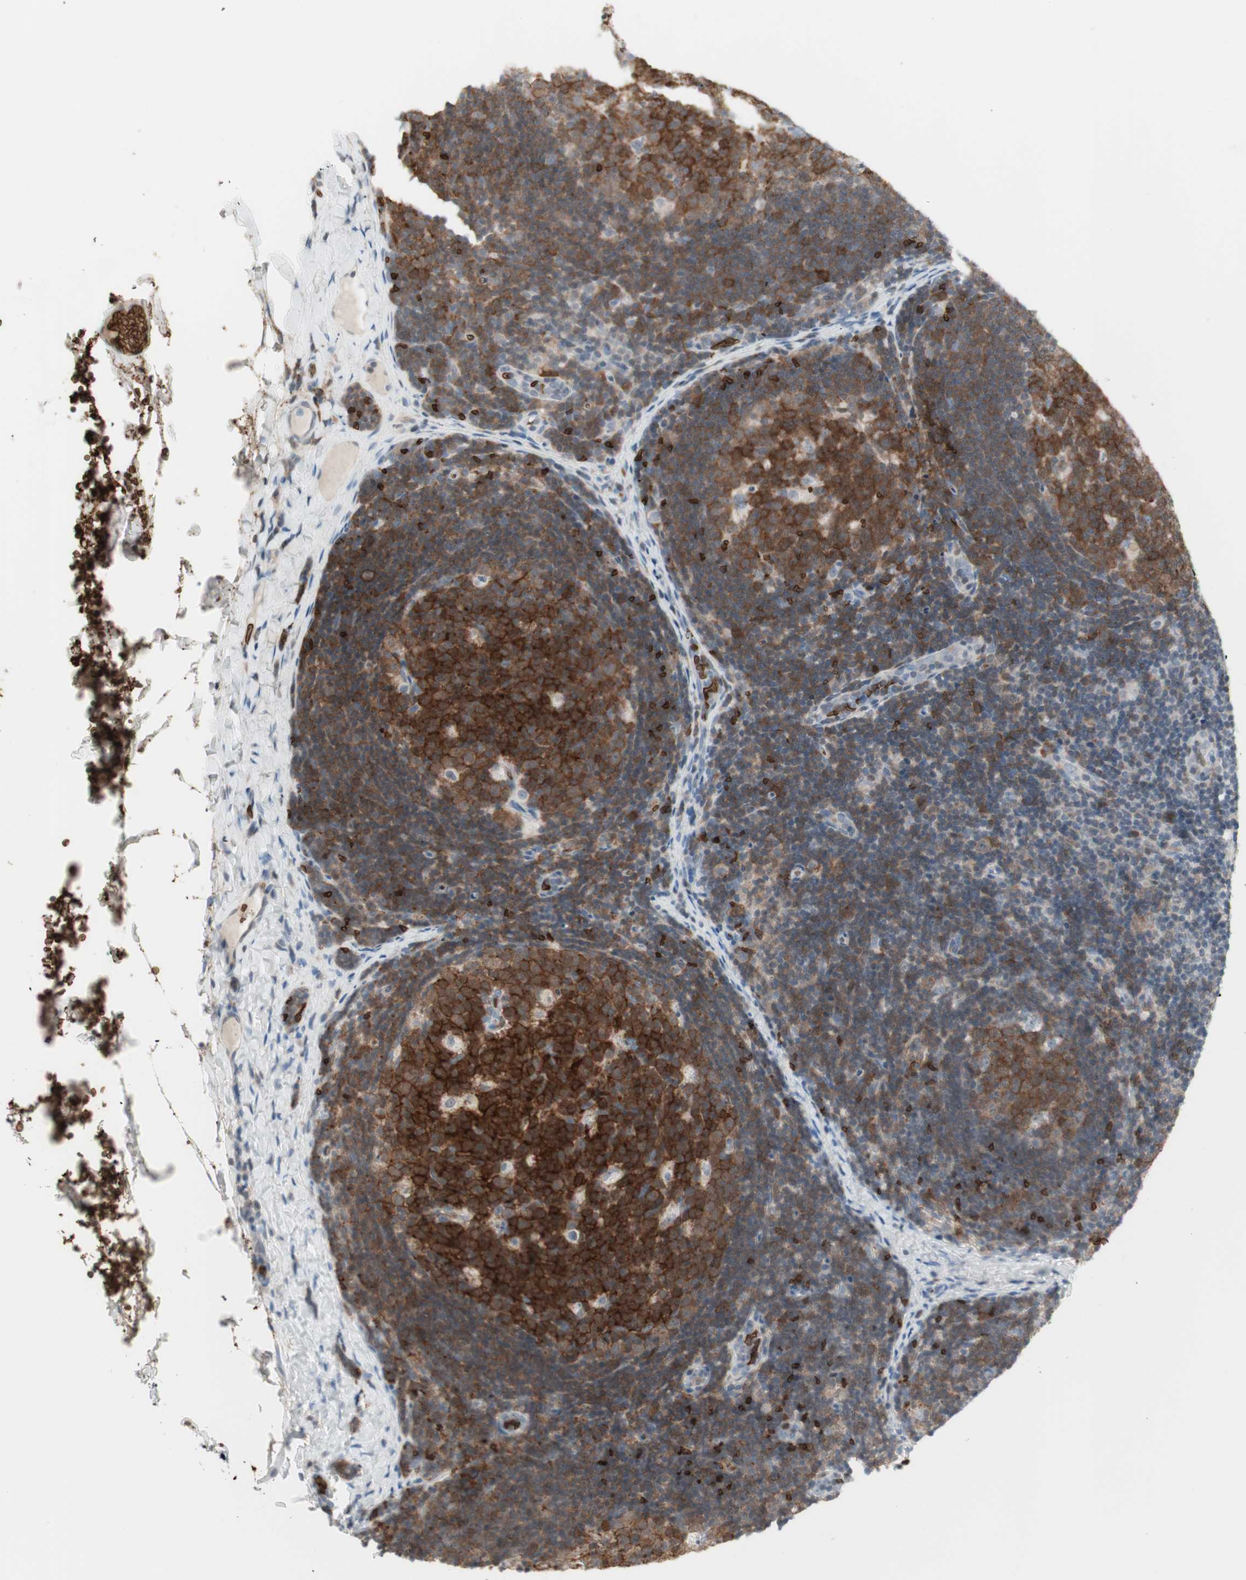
{"staining": {"intensity": "strong", "quantity": ">75%", "location": "cytoplasmic/membranous"}, "tissue": "lymph node", "cell_type": "Germinal center cells", "image_type": "normal", "snomed": [{"axis": "morphology", "description": "Normal tissue, NOS"}, {"axis": "topography", "description": "Lymph node"}], "caption": "Immunohistochemical staining of unremarkable human lymph node demonstrates >75% levels of strong cytoplasmic/membranous protein staining in about >75% of germinal center cells. The staining was performed using DAB, with brown indicating positive protein expression. Nuclei are stained blue with hematoxylin.", "gene": "MAP4K1", "patient": {"sex": "female", "age": 14}}